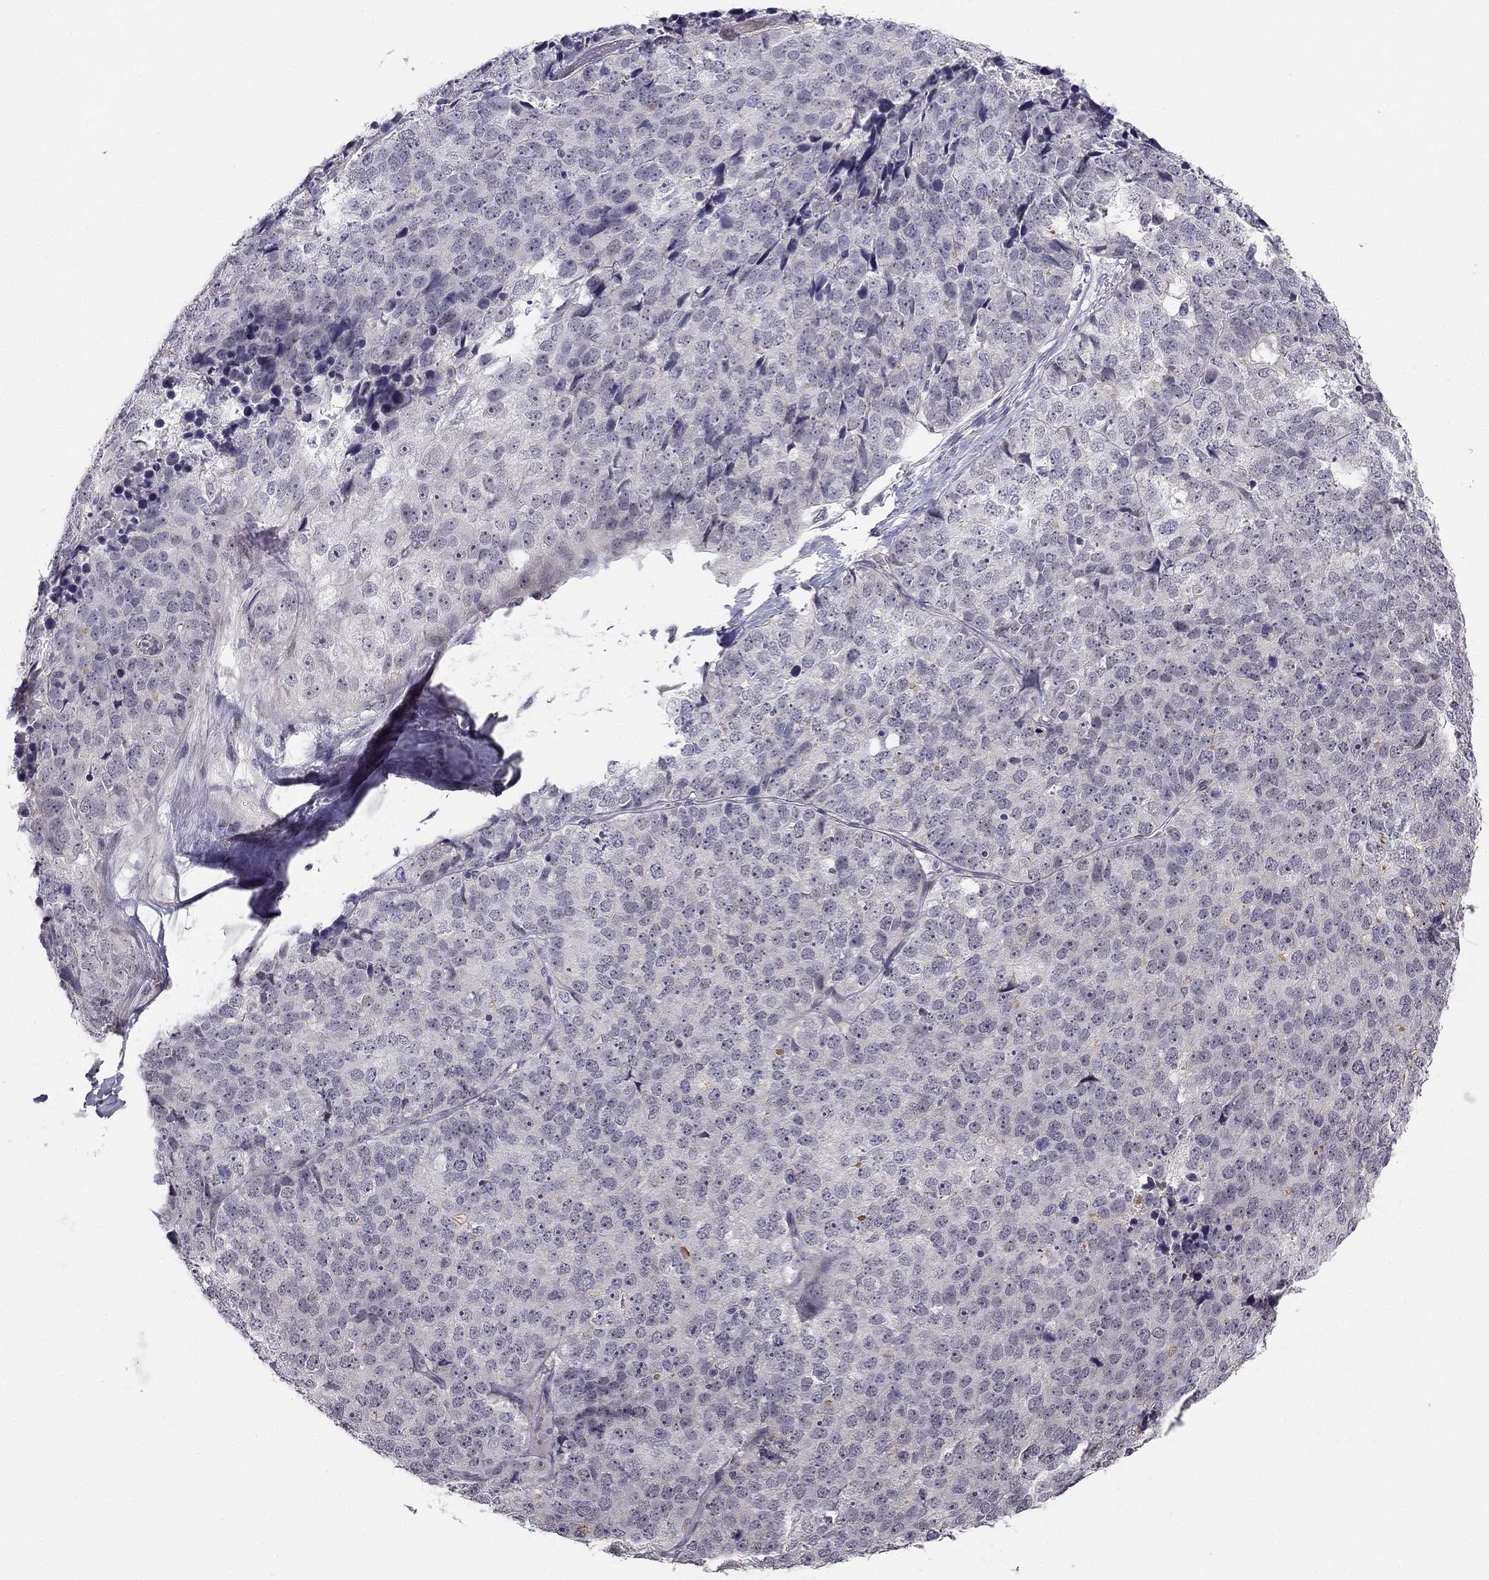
{"staining": {"intensity": "negative", "quantity": "none", "location": "none"}, "tissue": "stomach cancer", "cell_type": "Tumor cells", "image_type": "cancer", "snomed": [{"axis": "morphology", "description": "Adenocarcinoma, NOS"}, {"axis": "topography", "description": "Stomach"}], "caption": "The immunohistochemistry (IHC) micrograph has no significant expression in tumor cells of stomach adenocarcinoma tissue.", "gene": "CHST8", "patient": {"sex": "male", "age": 69}}